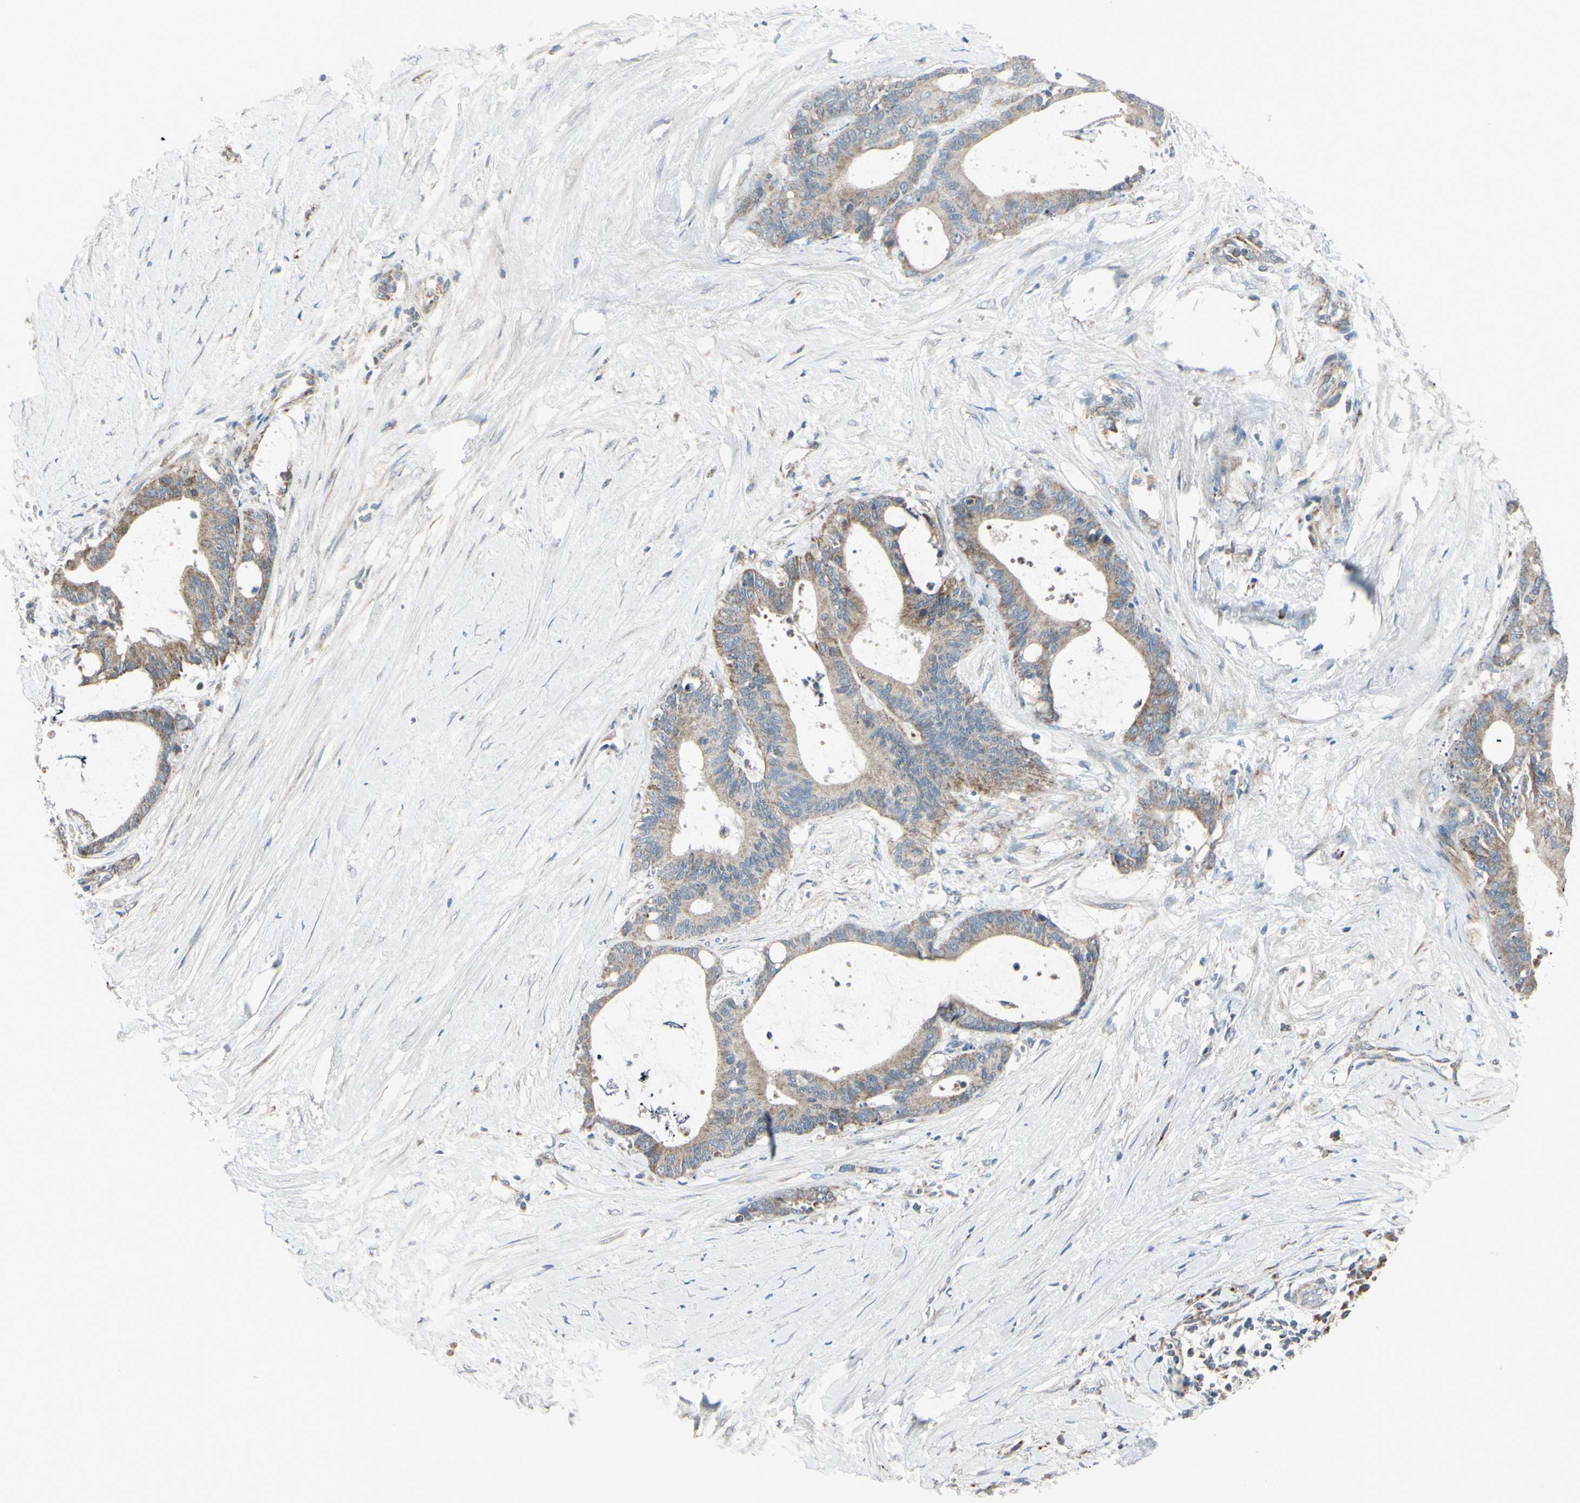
{"staining": {"intensity": "weak", "quantity": ">75%", "location": "cytoplasmic/membranous"}, "tissue": "liver cancer", "cell_type": "Tumor cells", "image_type": "cancer", "snomed": [{"axis": "morphology", "description": "Cholangiocarcinoma"}, {"axis": "topography", "description": "Liver"}], "caption": "Human liver cancer (cholangiocarcinoma) stained with a brown dye demonstrates weak cytoplasmic/membranous positive positivity in approximately >75% of tumor cells.", "gene": "FAM171B", "patient": {"sex": "female", "age": 73}}